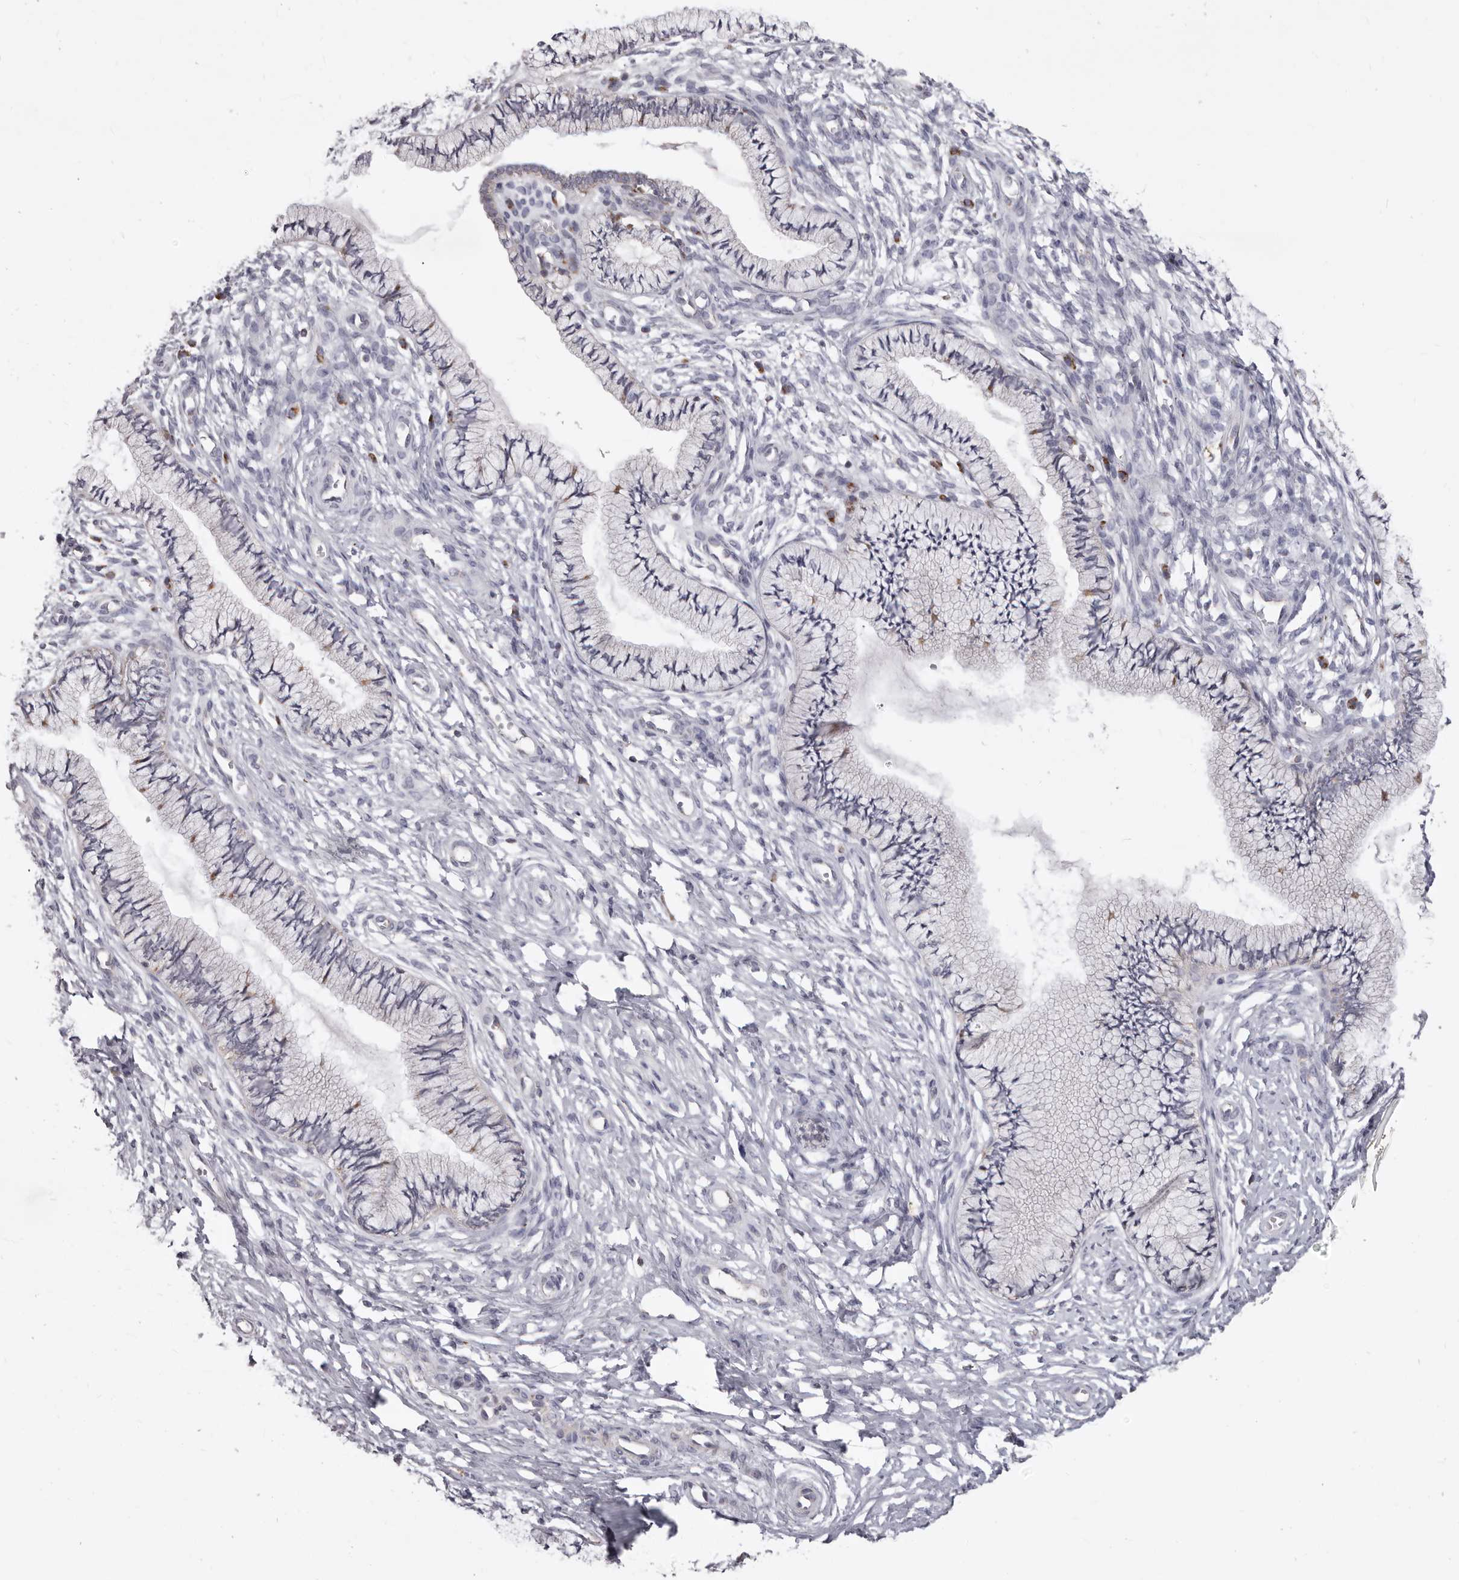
{"staining": {"intensity": "moderate", "quantity": "<25%", "location": "cytoplasmic/membranous"}, "tissue": "cervix", "cell_type": "Glandular cells", "image_type": "normal", "snomed": [{"axis": "morphology", "description": "Normal tissue, NOS"}, {"axis": "topography", "description": "Cervix"}], "caption": "A brown stain shows moderate cytoplasmic/membranous expression of a protein in glandular cells of unremarkable cervix.", "gene": "PRMT2", "patient": {"sex": "female", "age": 36}}